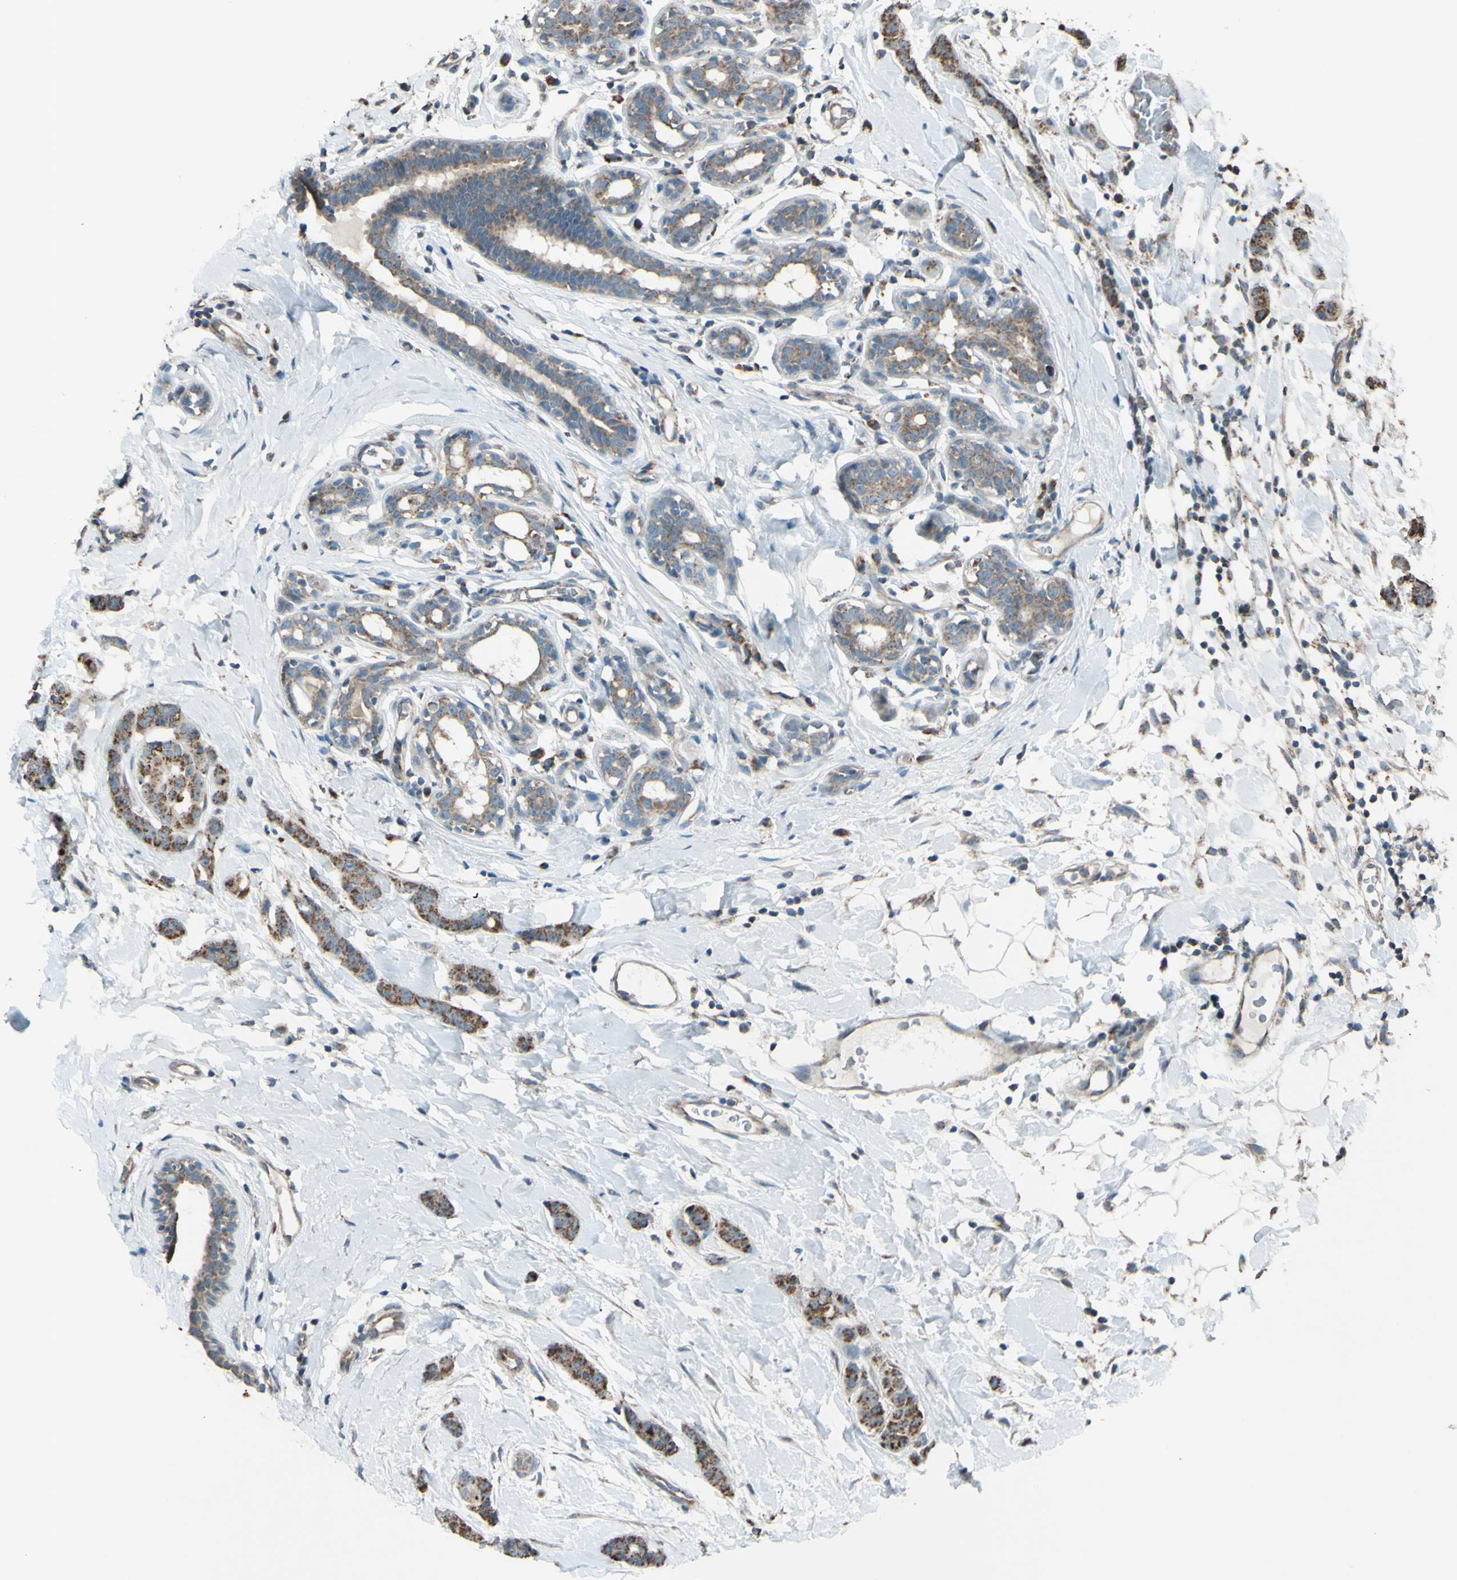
{"staining": {"intensity": "strong", "quantity": ">75%", "location": "cytoplasmic/membranous"}, "tissue": "breast cancer", "cell_type": "Tumor cells", "image_type": "cancer", "snomed": [{"axis": "morphology", "description": "Normal tissue, NOS"}, {"axis": "morphology", "description": "Duct carcinoma"}, {"axis": "topography", "description": "Breast"}], "caption": "Invasive ductal carcinoma (breast) tissue shows strong cytoplasmic/membranous staining in about >75% of tumor cells, visualized by immunohistochemistry.", "gene": "ACOT8", "patient": {"sex": "female", "age": 40}}